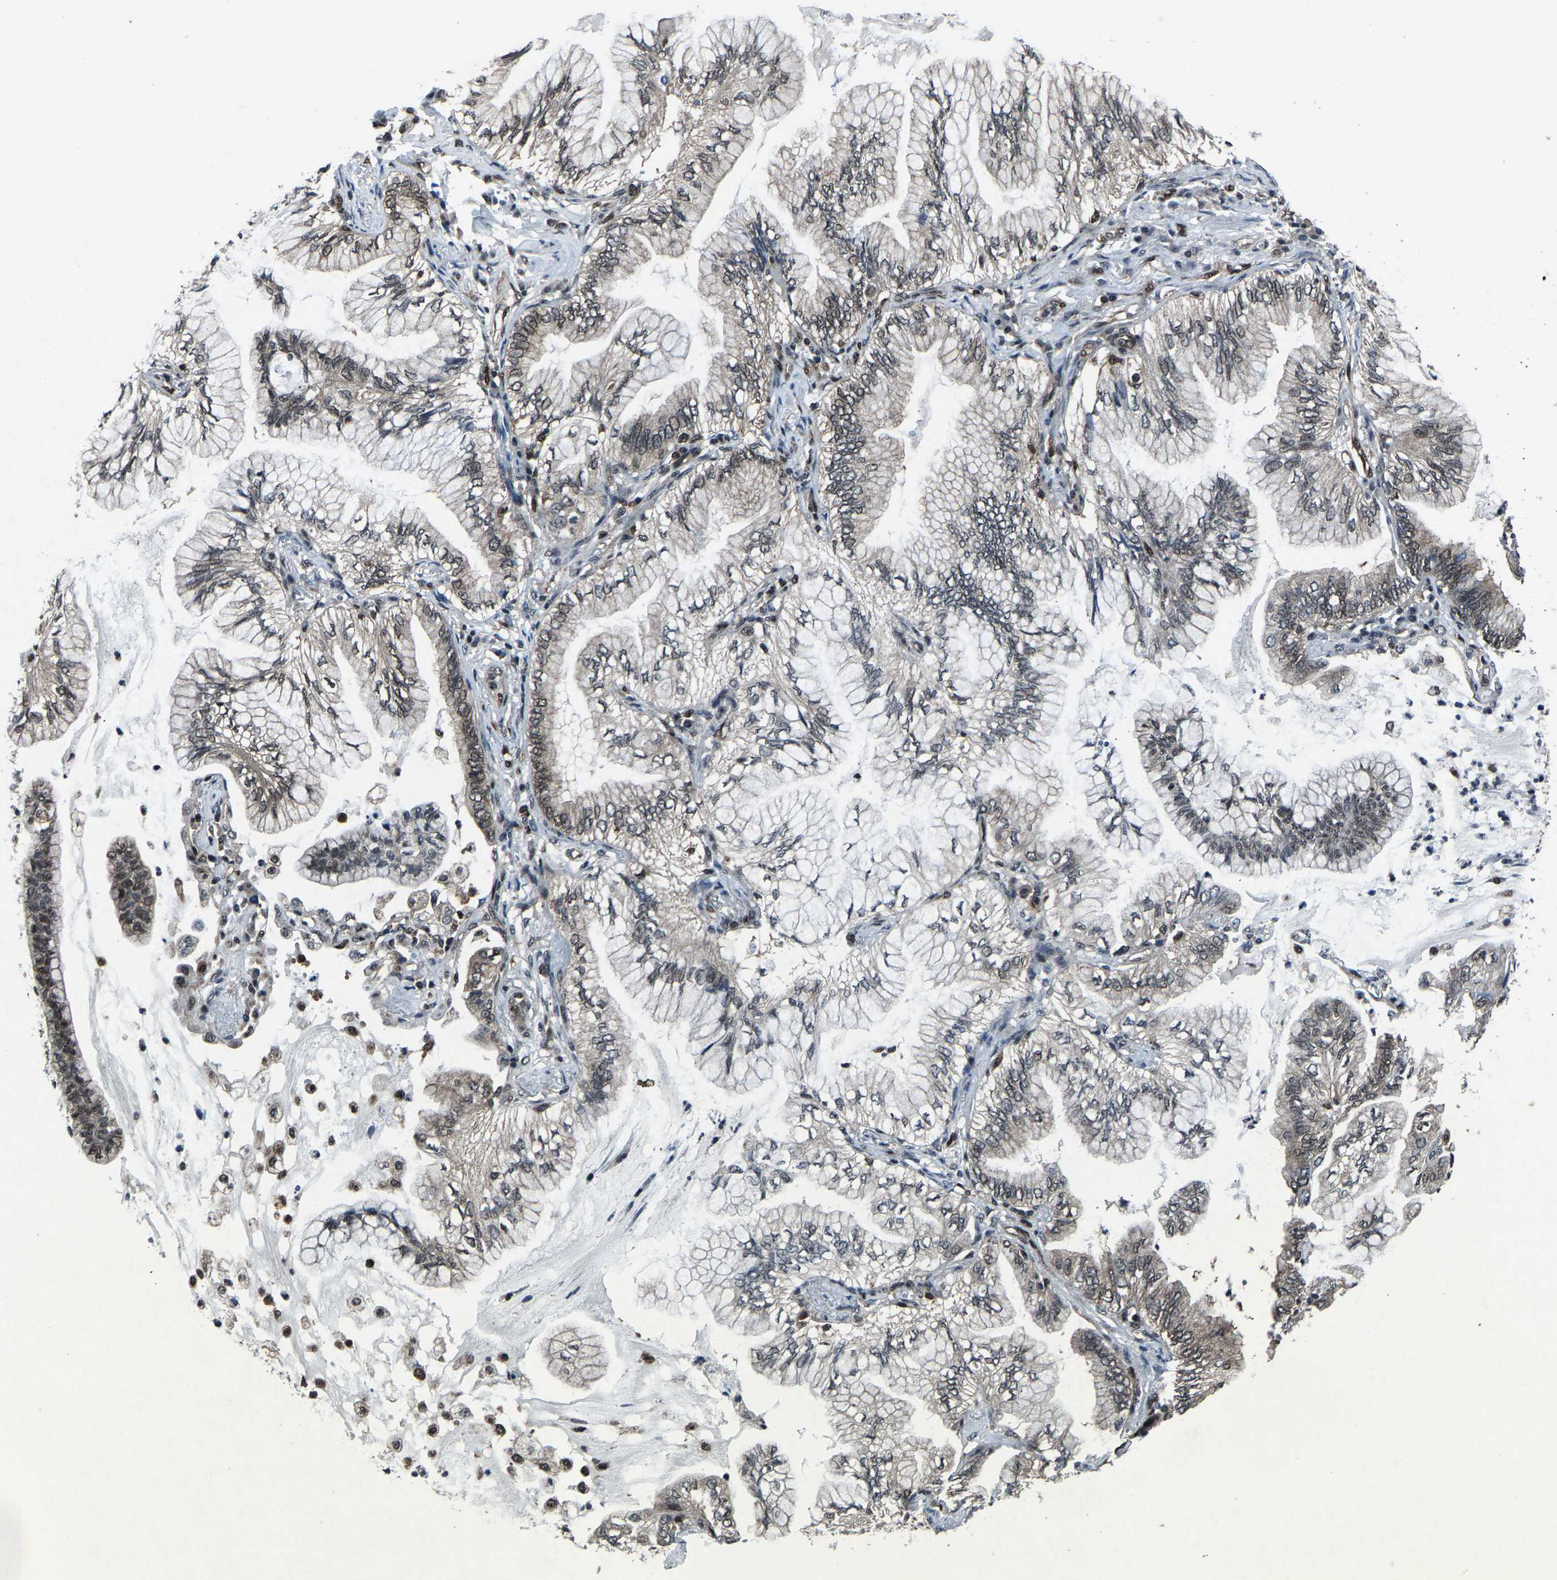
{"staining": {"intensity": "moderate", "quantity": "25%-75%", "location": "cytoplasmic/membranous,nuclear"}, "tissue": "lung cancer", "cell_type": "Tumor cells", "image_type": "cancer", "snomed": [{"axis": "morphology", "description": "Normal tissue, NOS"}, {"axis": "morphology", "description": "Adenocarcinoma, NOS"}, {"axis": "topography", "description": "Bronchus"}, {"axis": "topography", "description": "Lung"}], "caption": "Immunohistochemical staining of lung adenocarcinoma demonstrates medium levels of moderate cytoplasmic/membranous and nuclear protein positivity in approximately 25%-75% of tumor cells.", "gene": "ATXN3", "patient": {"sex": "female", "age": 70}}